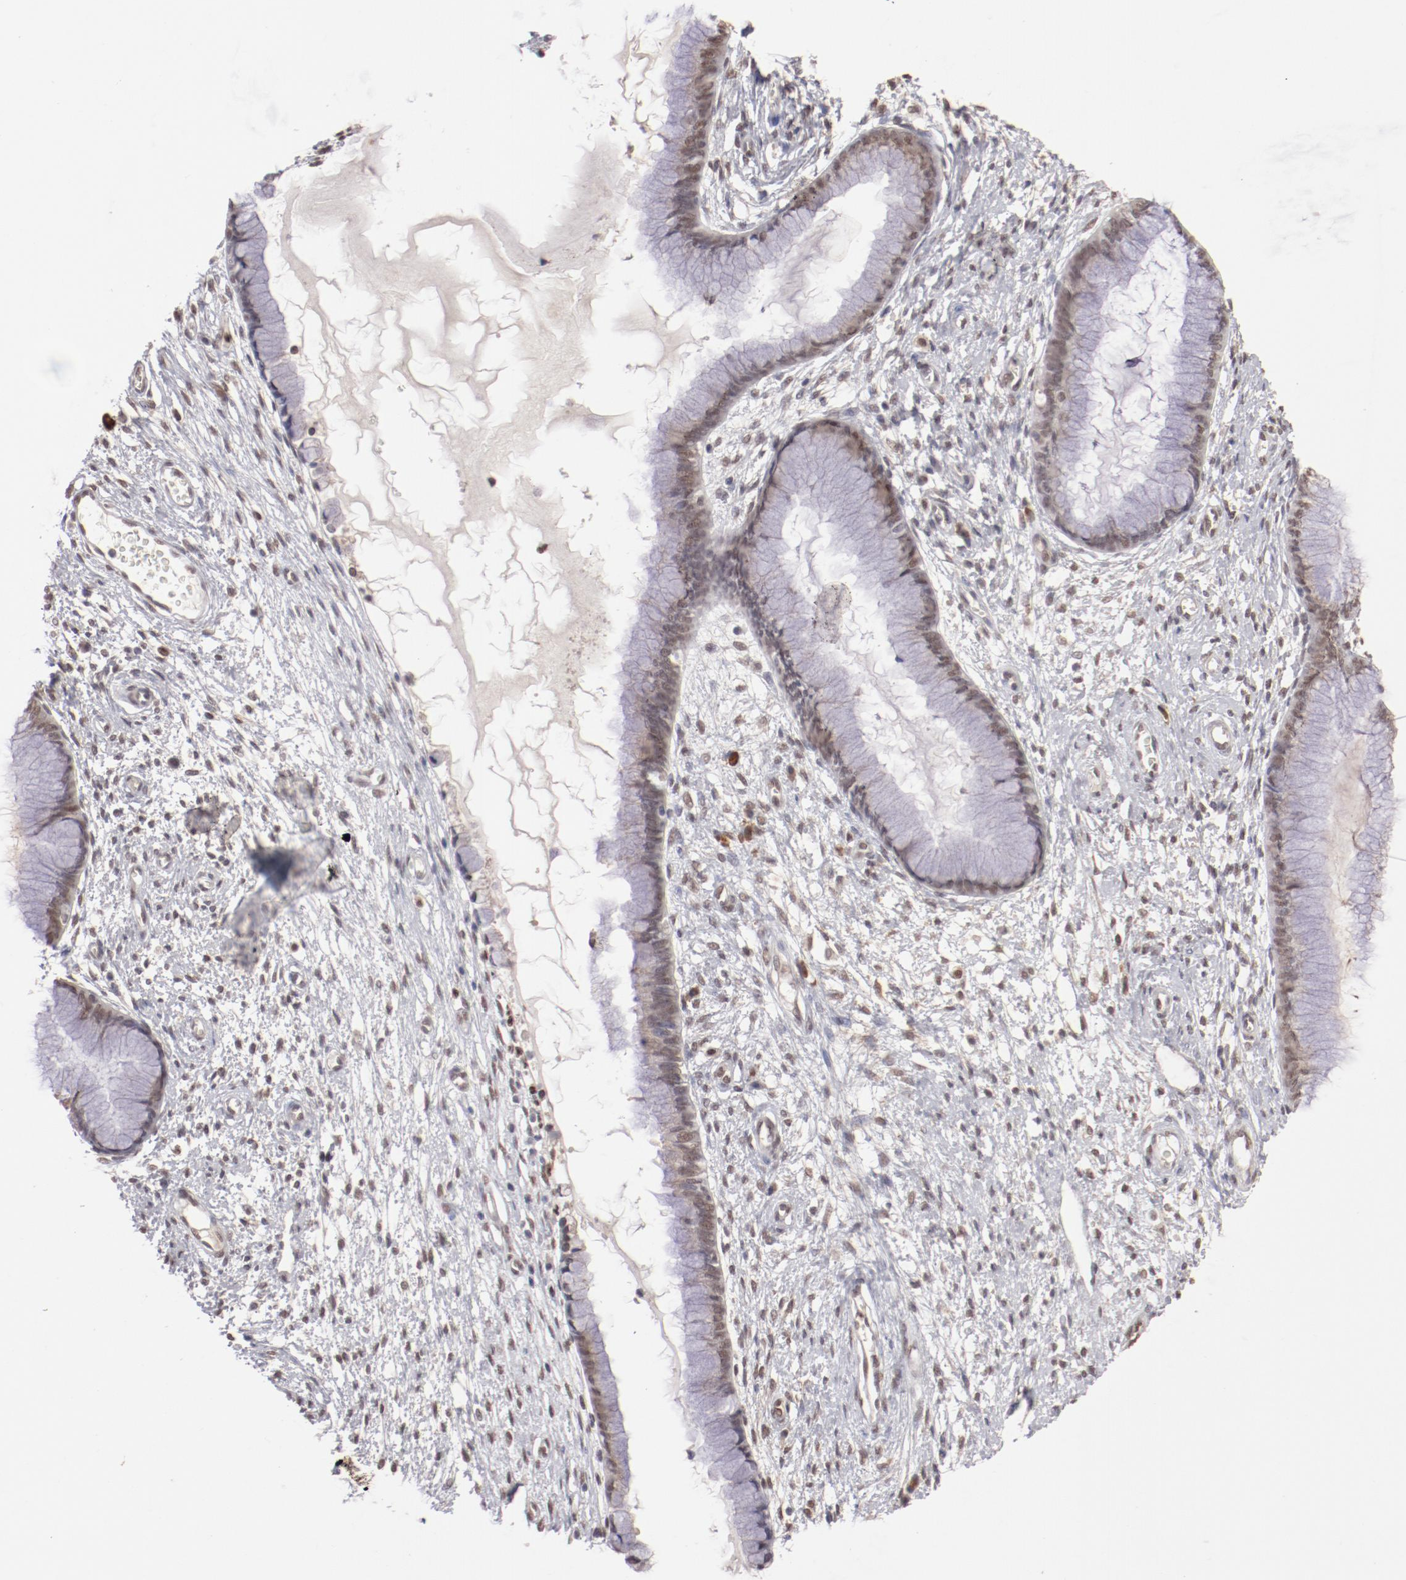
{"staining": {"intensity": "weak", "quantity": "25%-75%", "location": "nuclear"}, "tissue": "cervix", "cell_type": "Glandular cells", "image_type": "normal", "snomed": [{"axis": "morphology", "description": "Normal tissue, NOS"}, {"axis": "topography", "description": "Cervix"}], "caption": "Glandular cells exhibit weak nuclear positivity in about 25%-75% of cells in benign cervix.", "gene": "NFE2", "patient": {"sex": "female", "age": 55}}